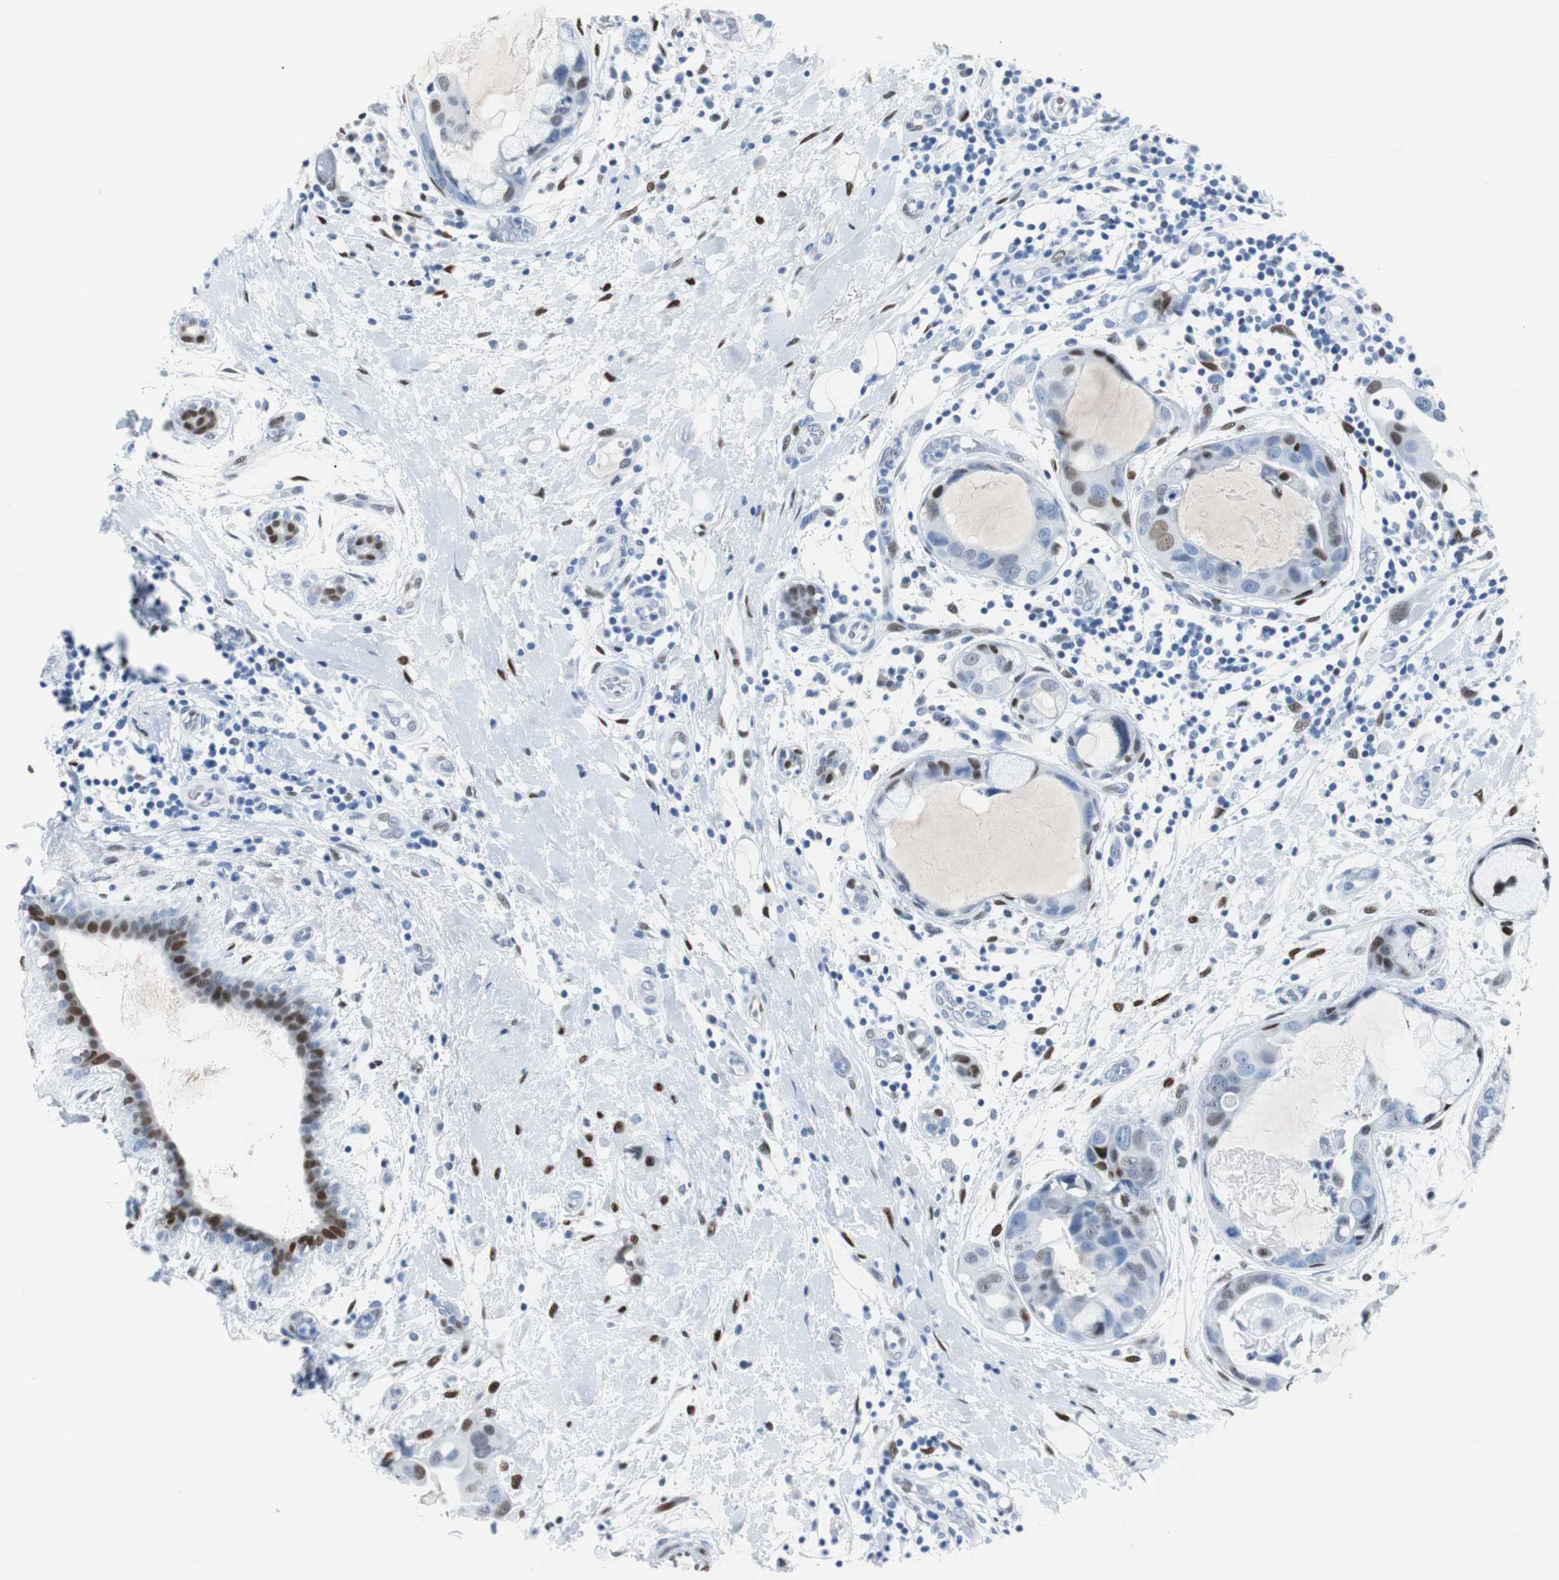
{"staining": {"intensity": "moderate", "quantity": "25%-75%", "location": "nuclear"}, "tissue": "breast cancer", "cell_type": "Tumor cells", "image_type": "cancer", "snomed": [{"axis": "morphology", "description": "Duct carcinoma"}, {"axis": "topography", "description": "Breast"}], "caption": "A medium amount of moderate nuclear expression is present in approximately 25%-75% of tumor cells in breast intraductal carcinoma tissue. Nuclei are stained in blue.", "gene": "JUN", "patient": {"sex": "female", "age": 40}}